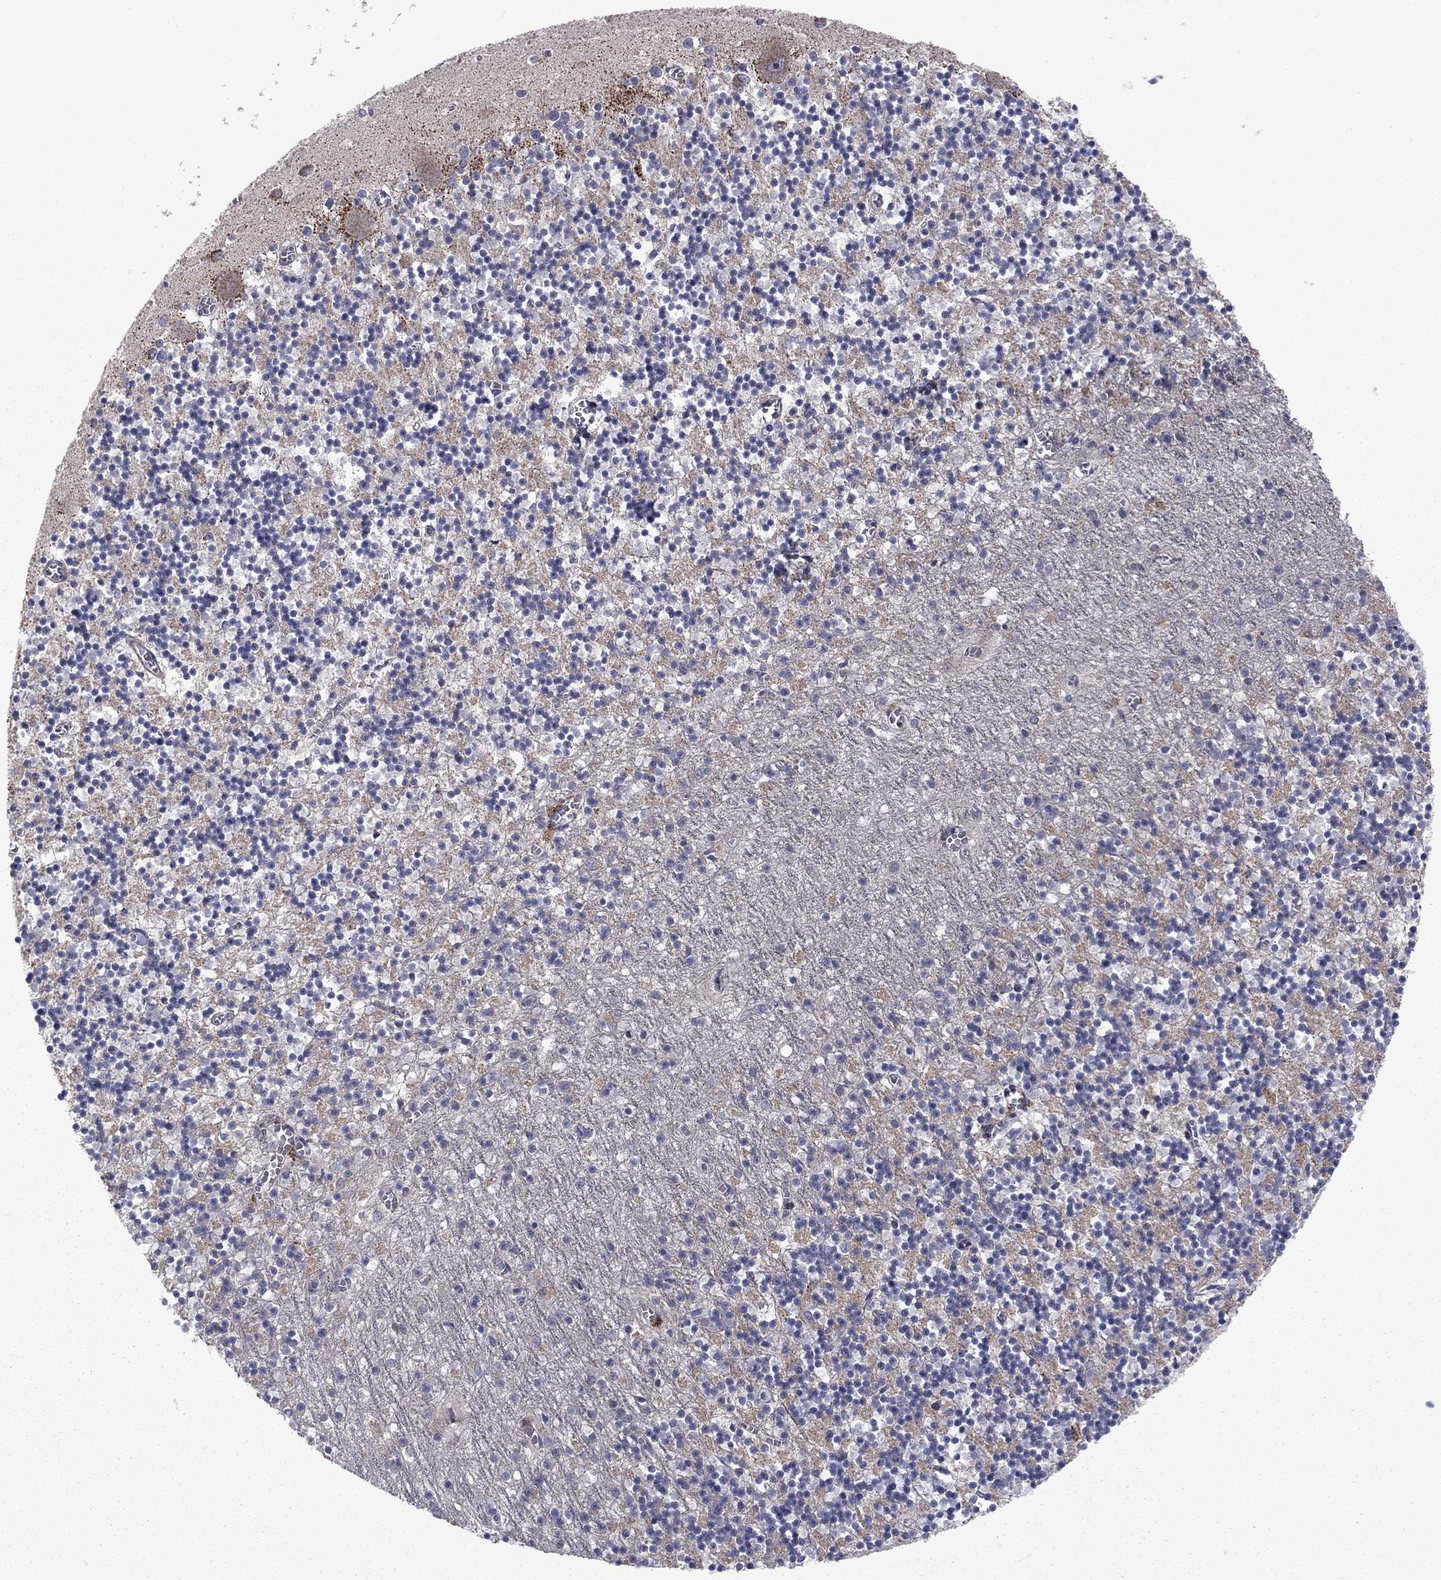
{"staining": {"intensity": "negative", "quantity": "none", "location": "none"}, "tissue": "cerebellum", "cell_type": "Cells in granular layer", "image_type": "normal", "snomed": [{"axis": "morphology", "description": "Normal tissue, NOS"}, {"axis": "topography", "description": "Cerebellum"}], "caption": "DAB immunohistochemical staining of benign cerebellum exhibits no significant staining in cells in granular layer.", "gene": "MIOS", "patient": {"sex": "female", "age": 64}}